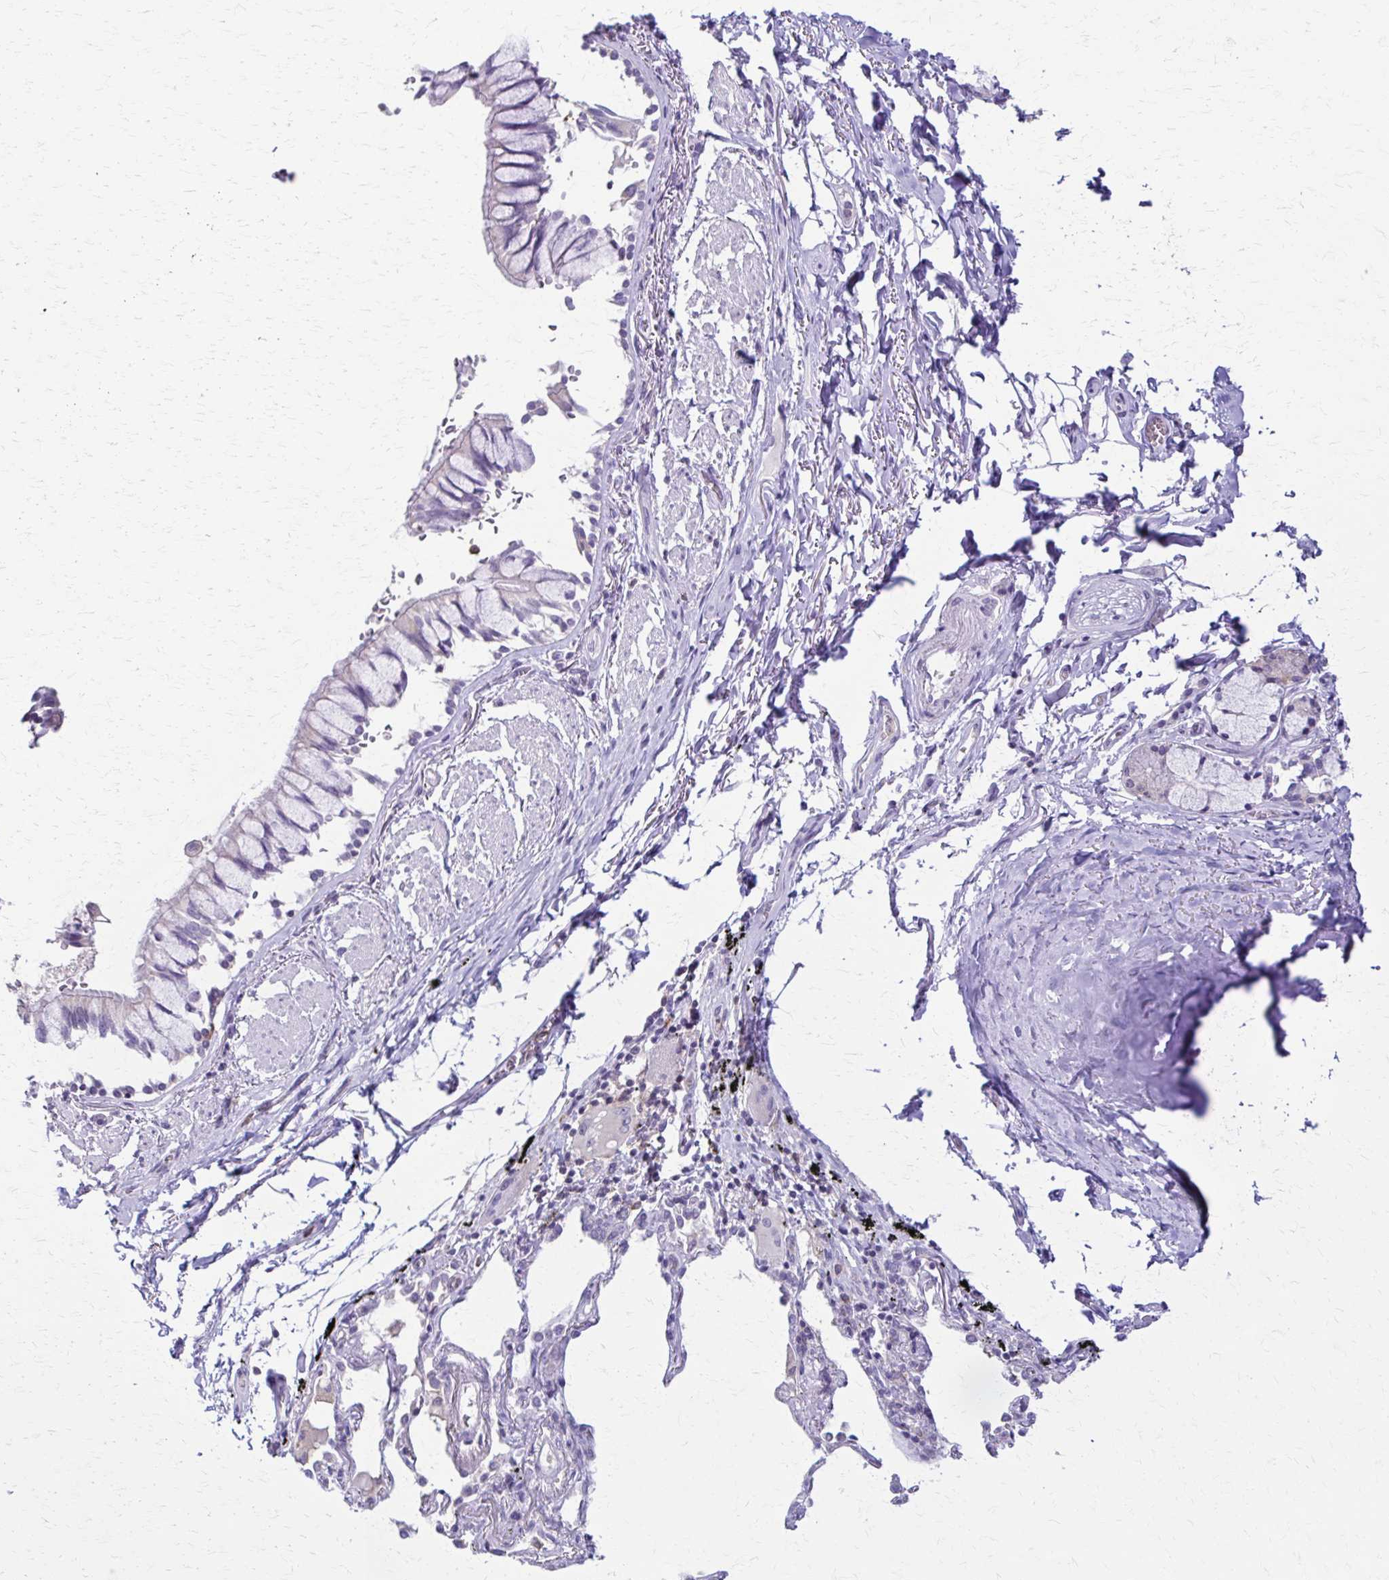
{"staining": {"intensity": "negative", "quantity": "none", "location": "none"}, "tissue": "bronchus", "cell_type": "Respiratory epithelial cells", "image_type": "normal", "snomed": [{"axis": "morphology", "description": "Normal tissue, NOS"}, {"axis": "topography", "description": "Bronchus"}], "caption": "Immunohistochemistry (IHC) histopathology image of benign bronchus: bronchus stained with DAB demonstrates no significant protein expression in respiratory epithelial cells. (DAB IHC, high magnification).", "gene": "PIK3AP1", "patient": {"sex": "male", "age": 70}}